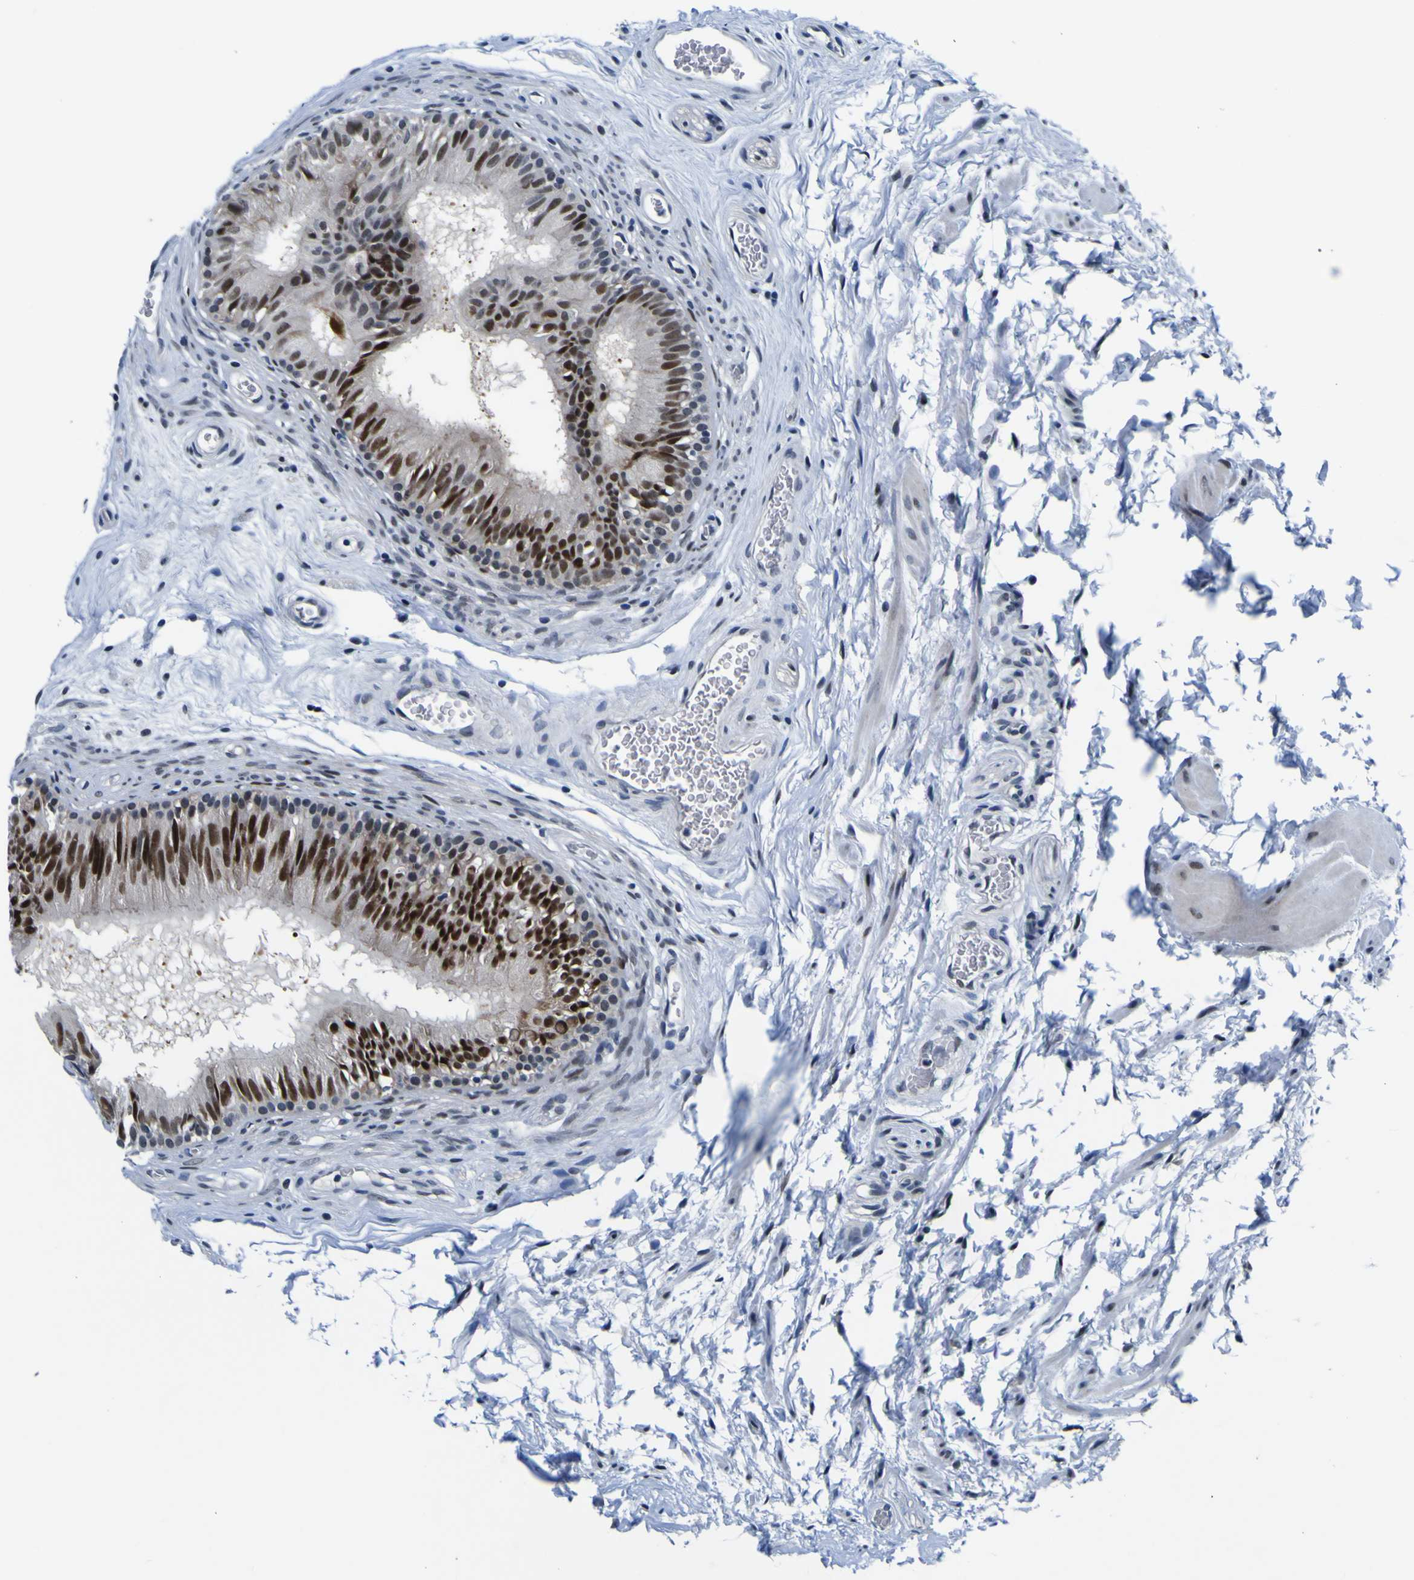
{"staining": {"intensity": "strong", "quantity": ">75%", "location": "nuclear"}, "tissue": "epididymis", "cell_type": "Glandular cells", "image_type": "normal", "snomed": [{"axis": "morphology", "description": "Normal tissue, NOS"}, {"axis": "topography", "description": "Epididymis"}], "caption": "DAB (3,3'-diaminobenzidine) immunohistochemical staining of benign human epididymis shows strong nuclear protein staining in approximately >75% of glandular cells.", "gene": "CUL4B", "patient": {"sex": "male", "age": 36}}